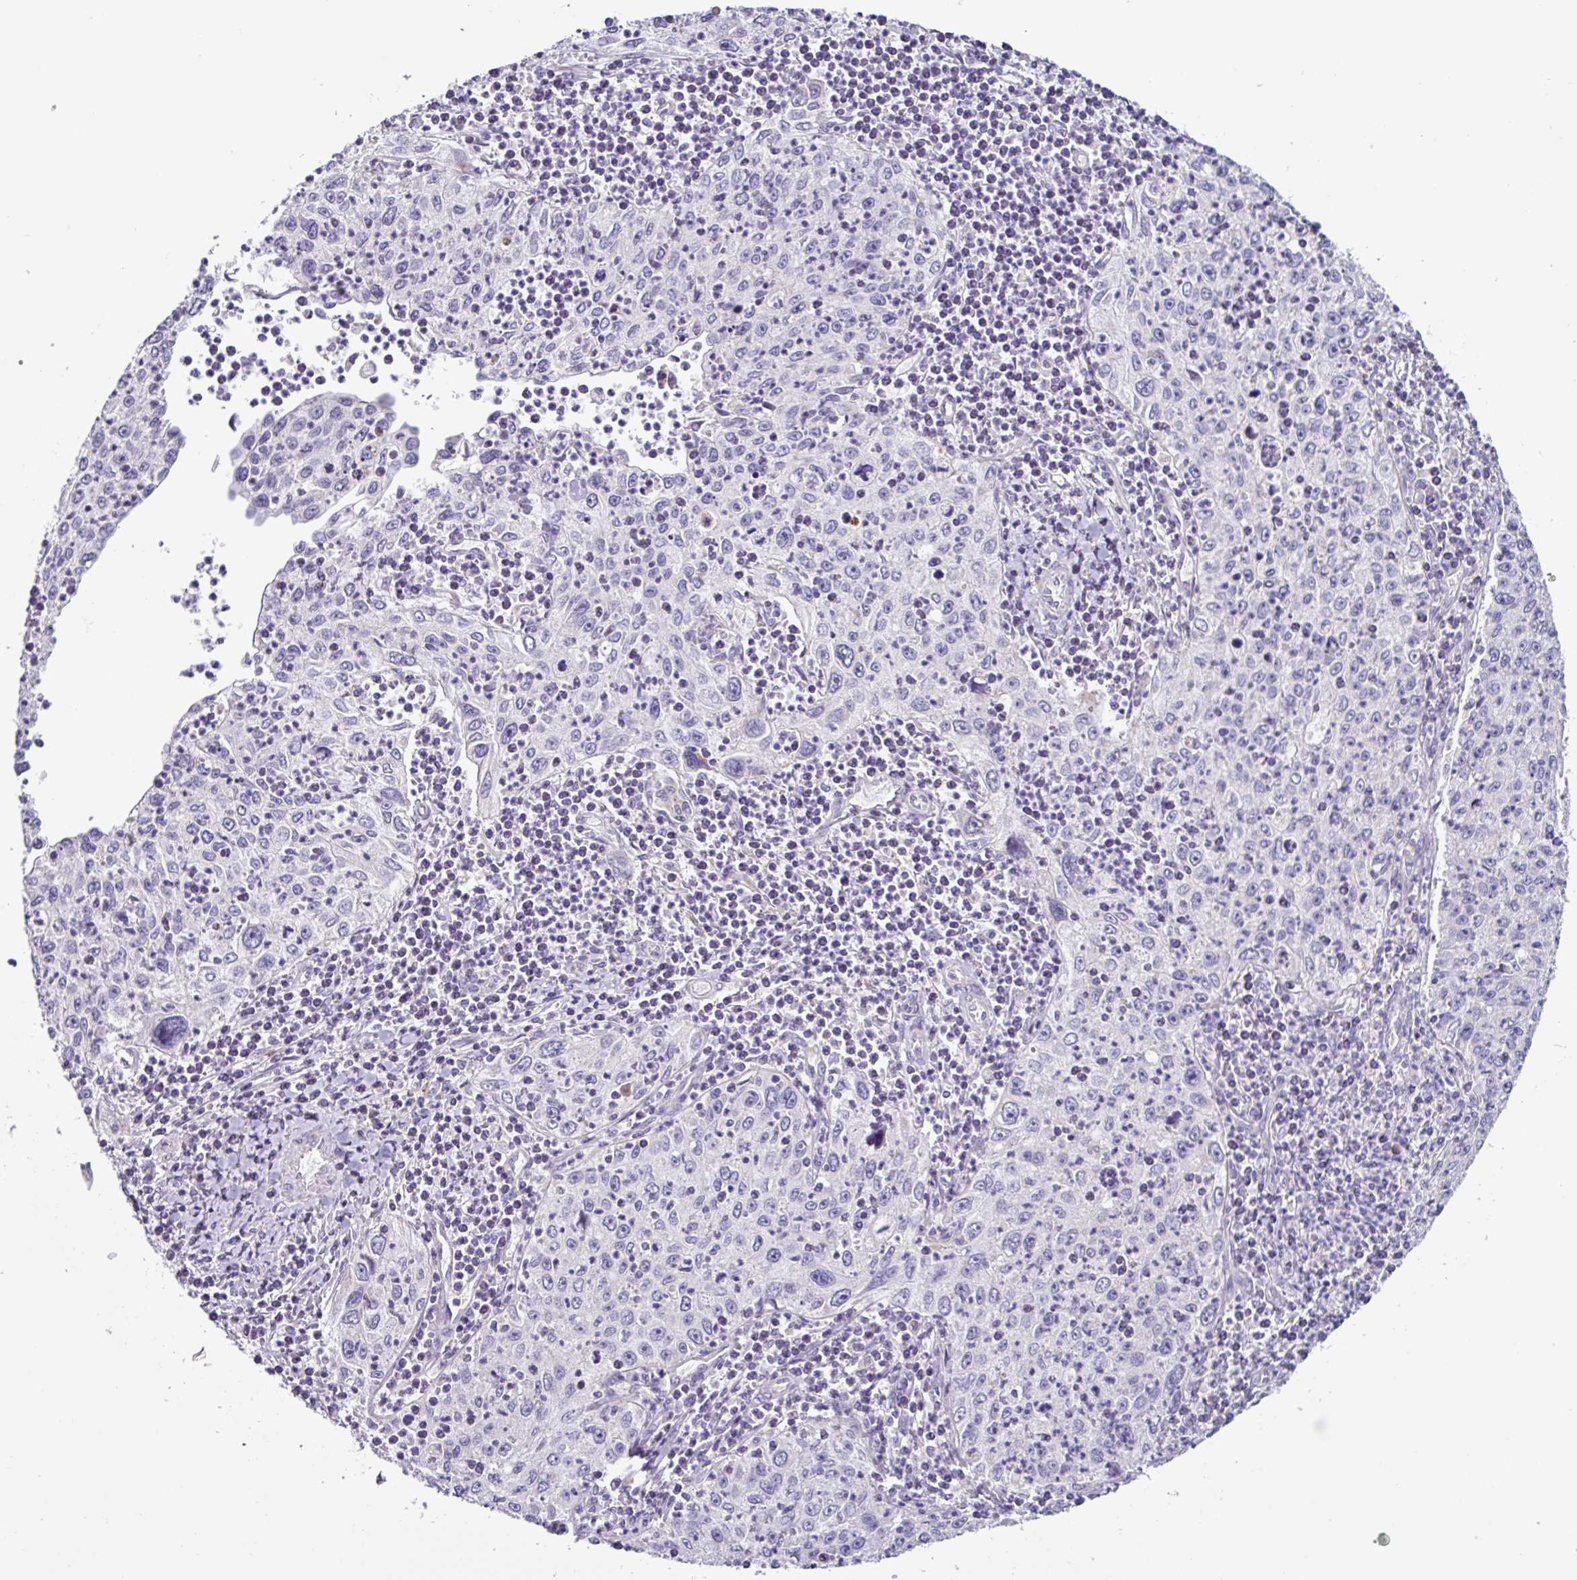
{"staining": {"intensity": "negative", "quantity": "none", "location": "none"}, "tissue": "cervical cancer", "cell_type": "Tumor cells", "image_type": "cancer", "snomed": [{"axis": "morphology", "description": "Squamous cell carcinoma, NOS"}, {"axis": "topography", "description": "Cervix"}], "caption": "This is an immunohistochemistry (IHC) photomicrograph of human cervical cancer (squamous cell carcinoma). There is no staining in tumor cells.", "gene": "RGS16", "patient": {"sex": "female", "age": 30}}